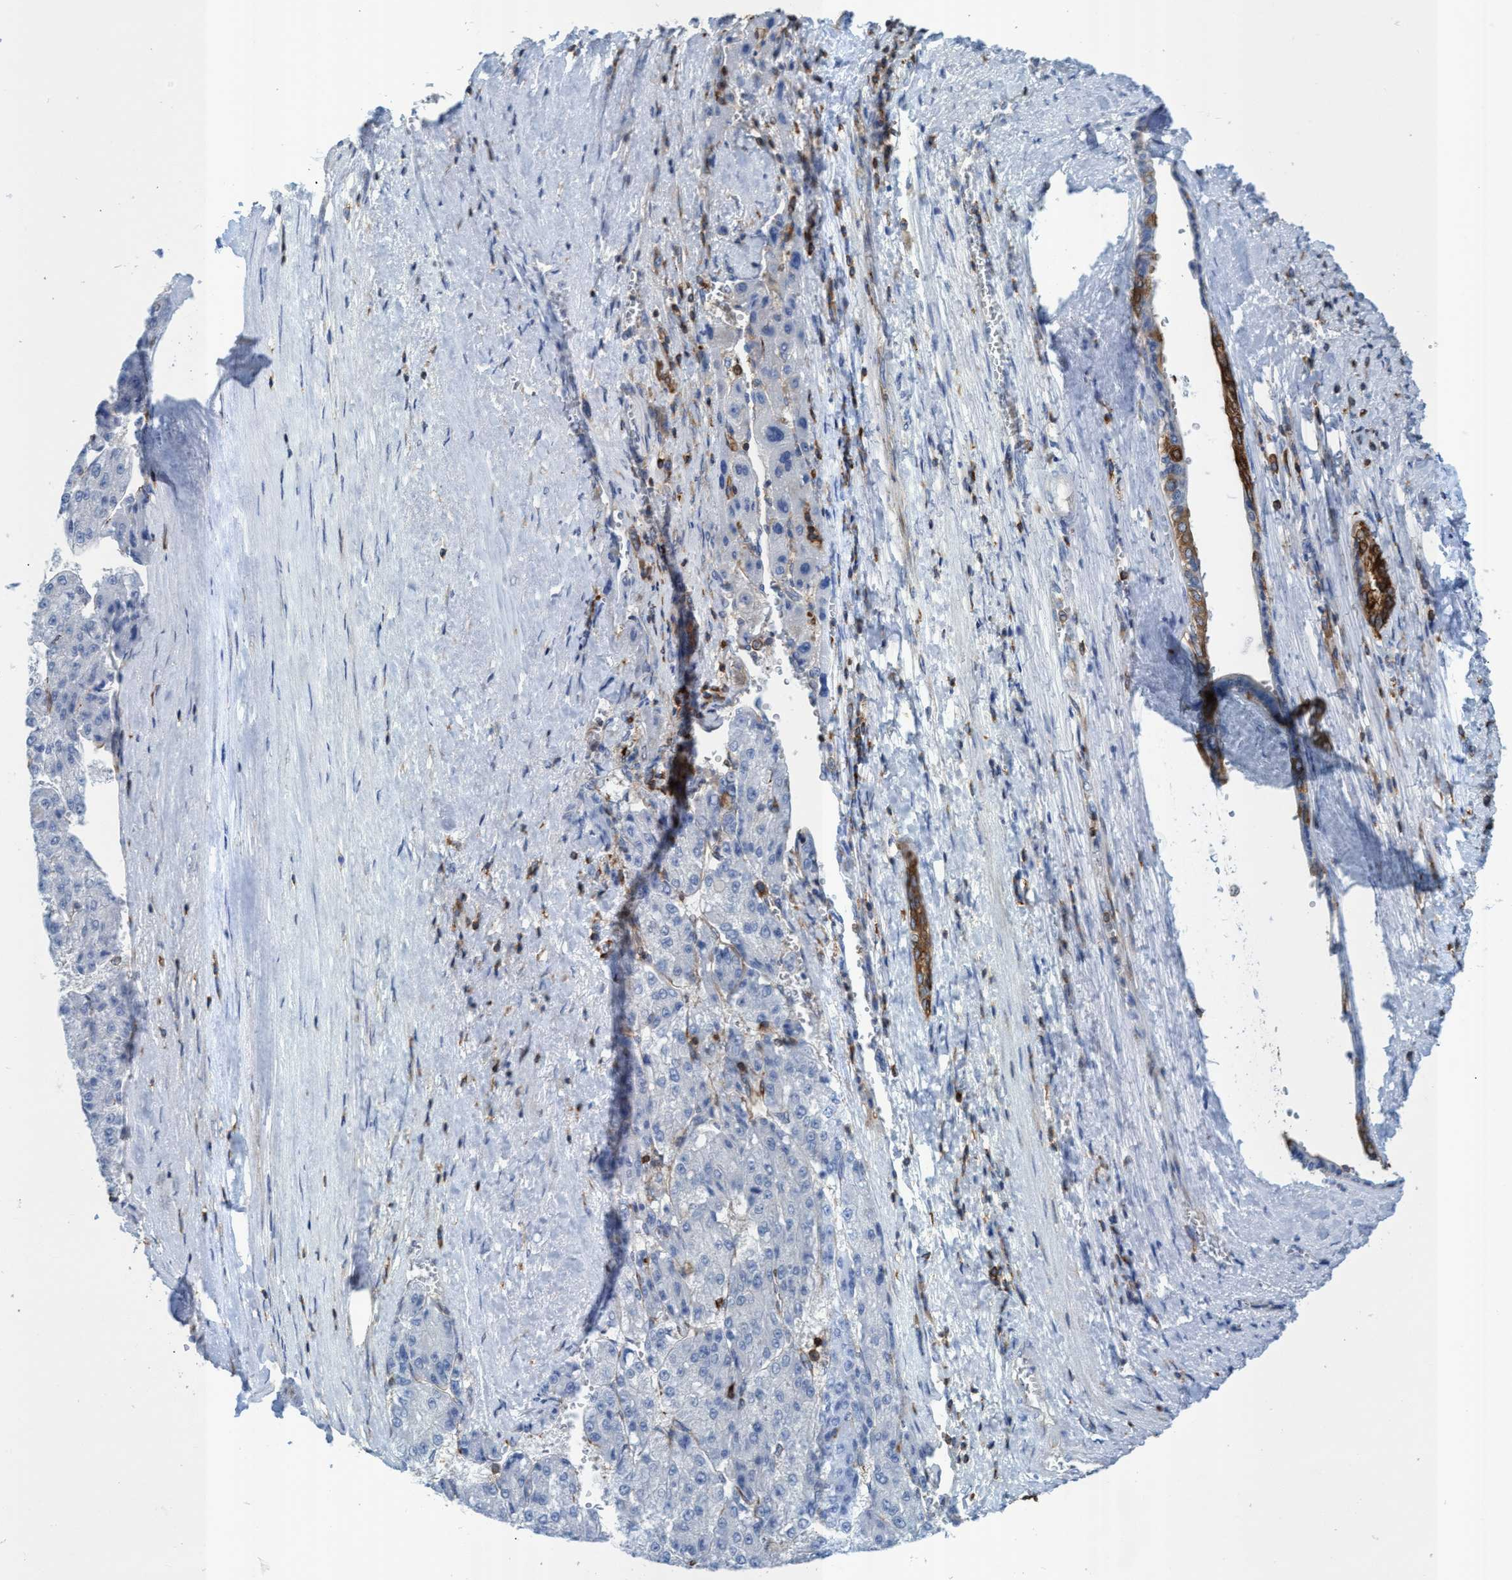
{"staining": {"intensity": "negative", "quantity": "none", "location": "none"}, "tissue": "liver cancer", "cell_type": "Tumor cells", "image_type": "cancer", "snomed": [{"axis": "morphology", "description": "Carcinoma, Hepatocellular, NOS"}, {"axis": "topography", "description": "Liver"}], "caption": "Protein analysis of liver hepatocellular carcinoma demonstrates no significant staining in tumor cells.", "gene": "EZR", "patient": {"sex": "female", "age": 73}}